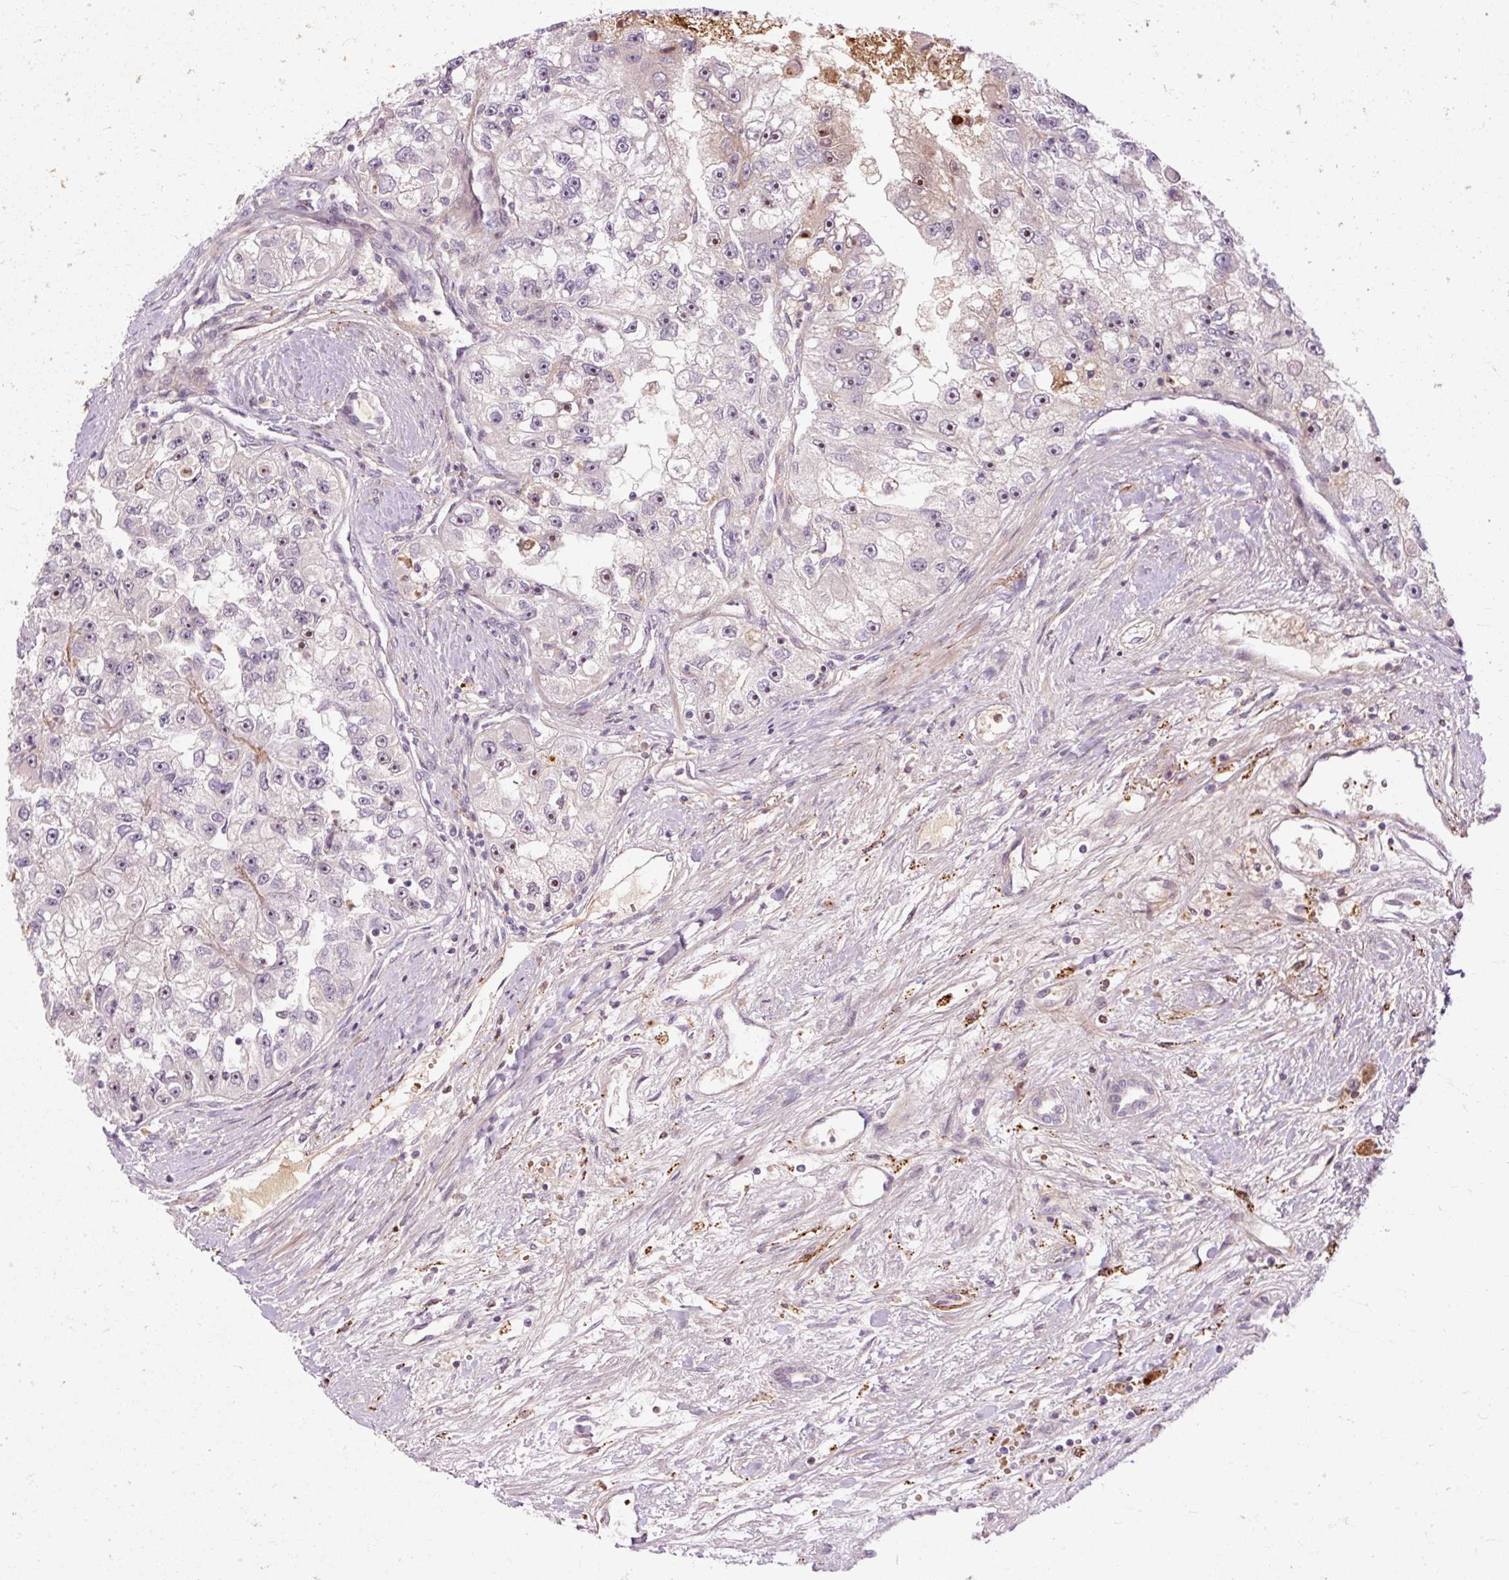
{"staining": {"intensity": "moderate", "quantity": "<25%", "location": "nuclear"}, "tissue": "renal cancer", "cell_type": "Tumor cells", "image_type": "cancer", "snomed": [{"axis": "morphology", "description": "Adenocarcinoma, NOS"}, {"axis": "topography", "description": "Kidney"}], "caption": "Human adenocarcinoma (renal) stained with a brown dye reveals moderate nuclear positive expression in about <25% of tumor cells.", "gene": "CEBPZ", "patient": {"sex": "male", "age": 63}}